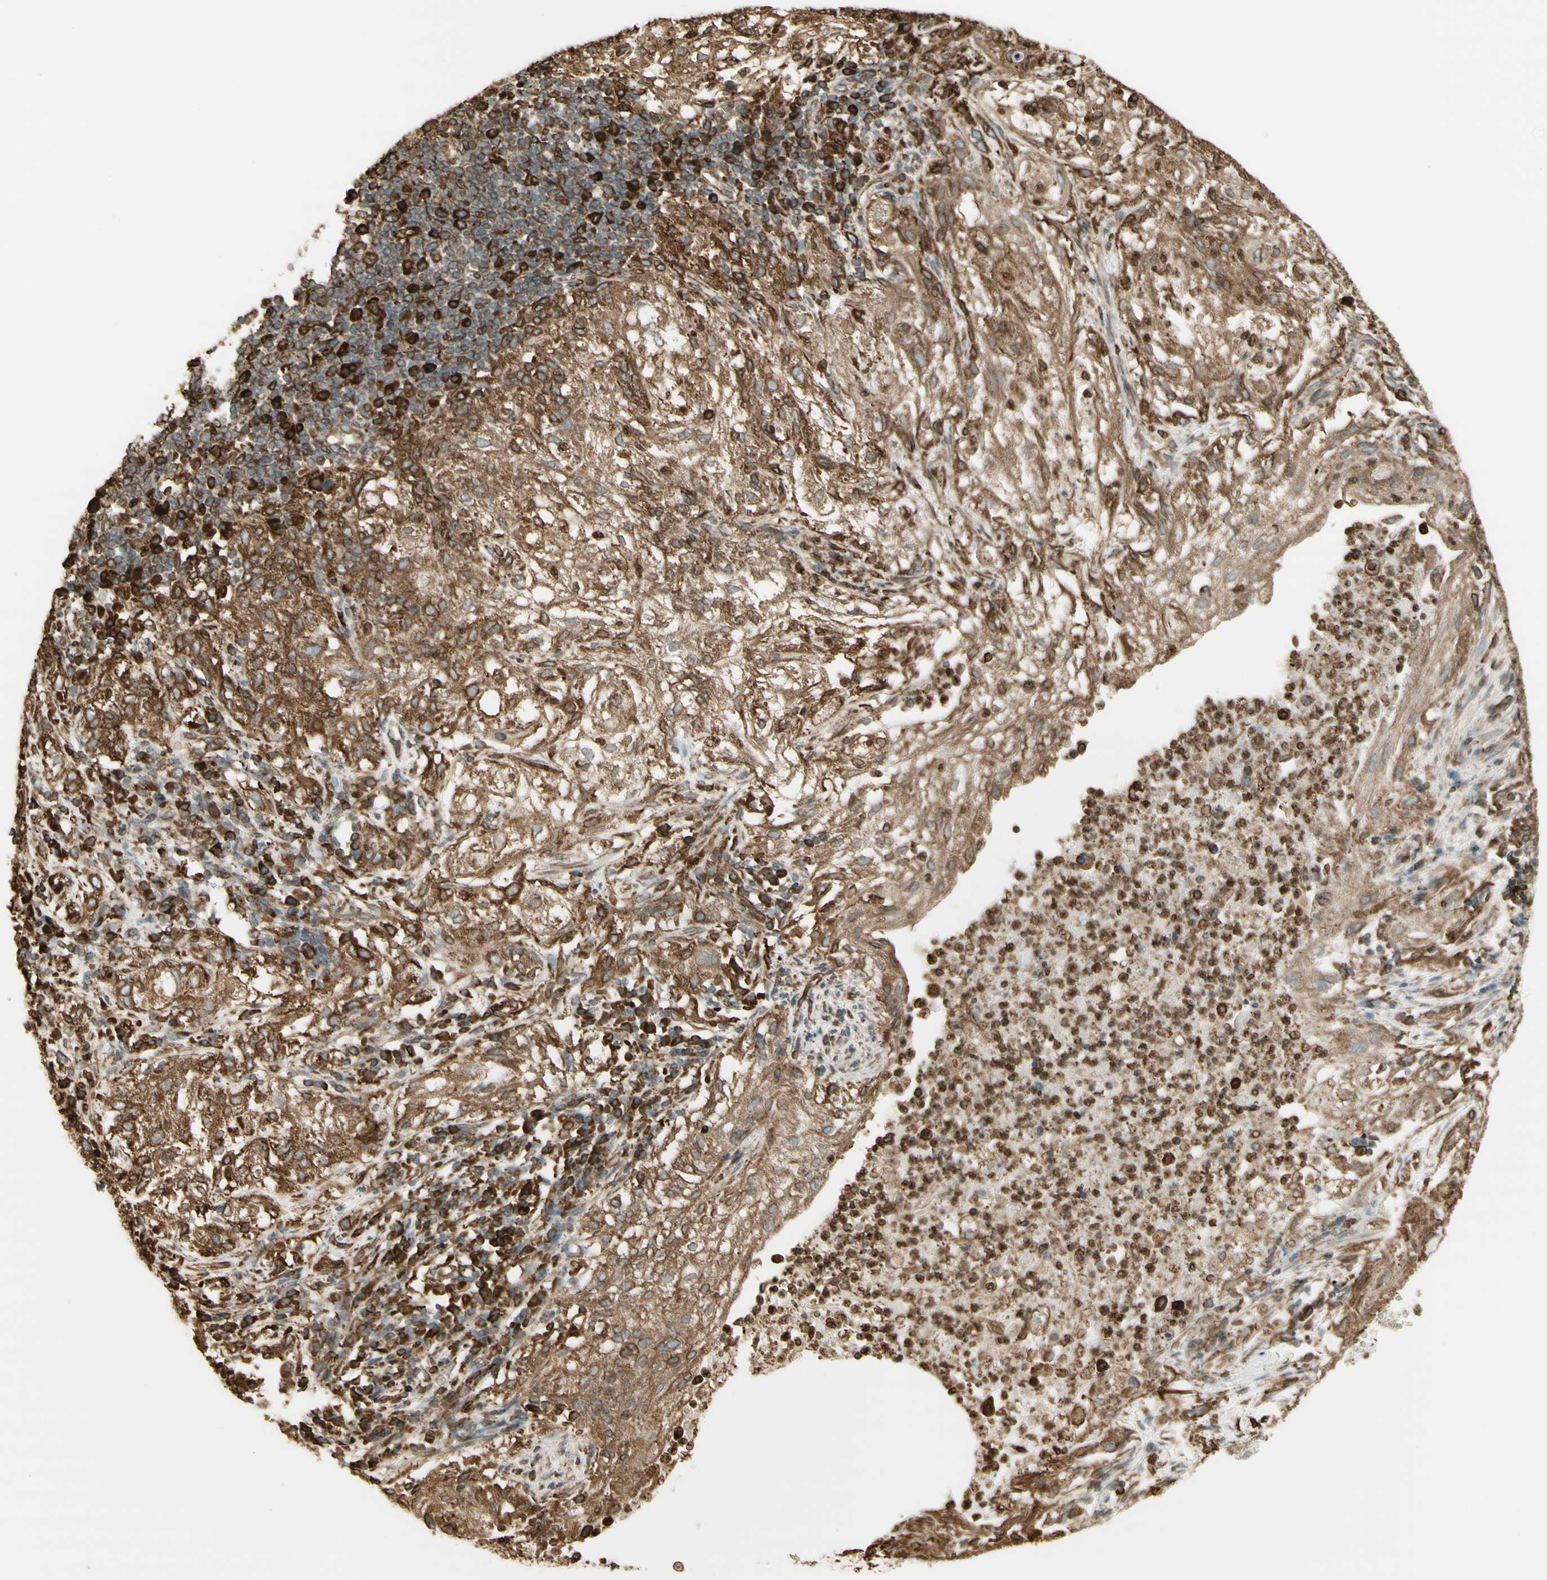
{"staining": {"intensity": "moderate", "quantity": ">75%", "location": "cytoplasmic/membranous"}, "tissue": "lung cancer", "cell_type": "Tumor cells", "image_type": "cancer", "snomed": [{"axis": "morphology", "description": "Inflammation, NOS"}, {"axis": "morphology", "description": "Squamous cell carcinoma, NOS"}, {"axis": "topography", "description": "Lymph node"}, {"axis": "topography", "description": "Soft tissue"}, {"axis": "topography", "description": "Lung"}], "caption": "About >75% of tumor cells in human lung squamous cell carcinoma reveal moderate cytoplasmic/membranous protein positivity as visualized by brown immunohistochemical staining.", "gene": "CANX", "patient": {"sex": "male", "age": 66}}